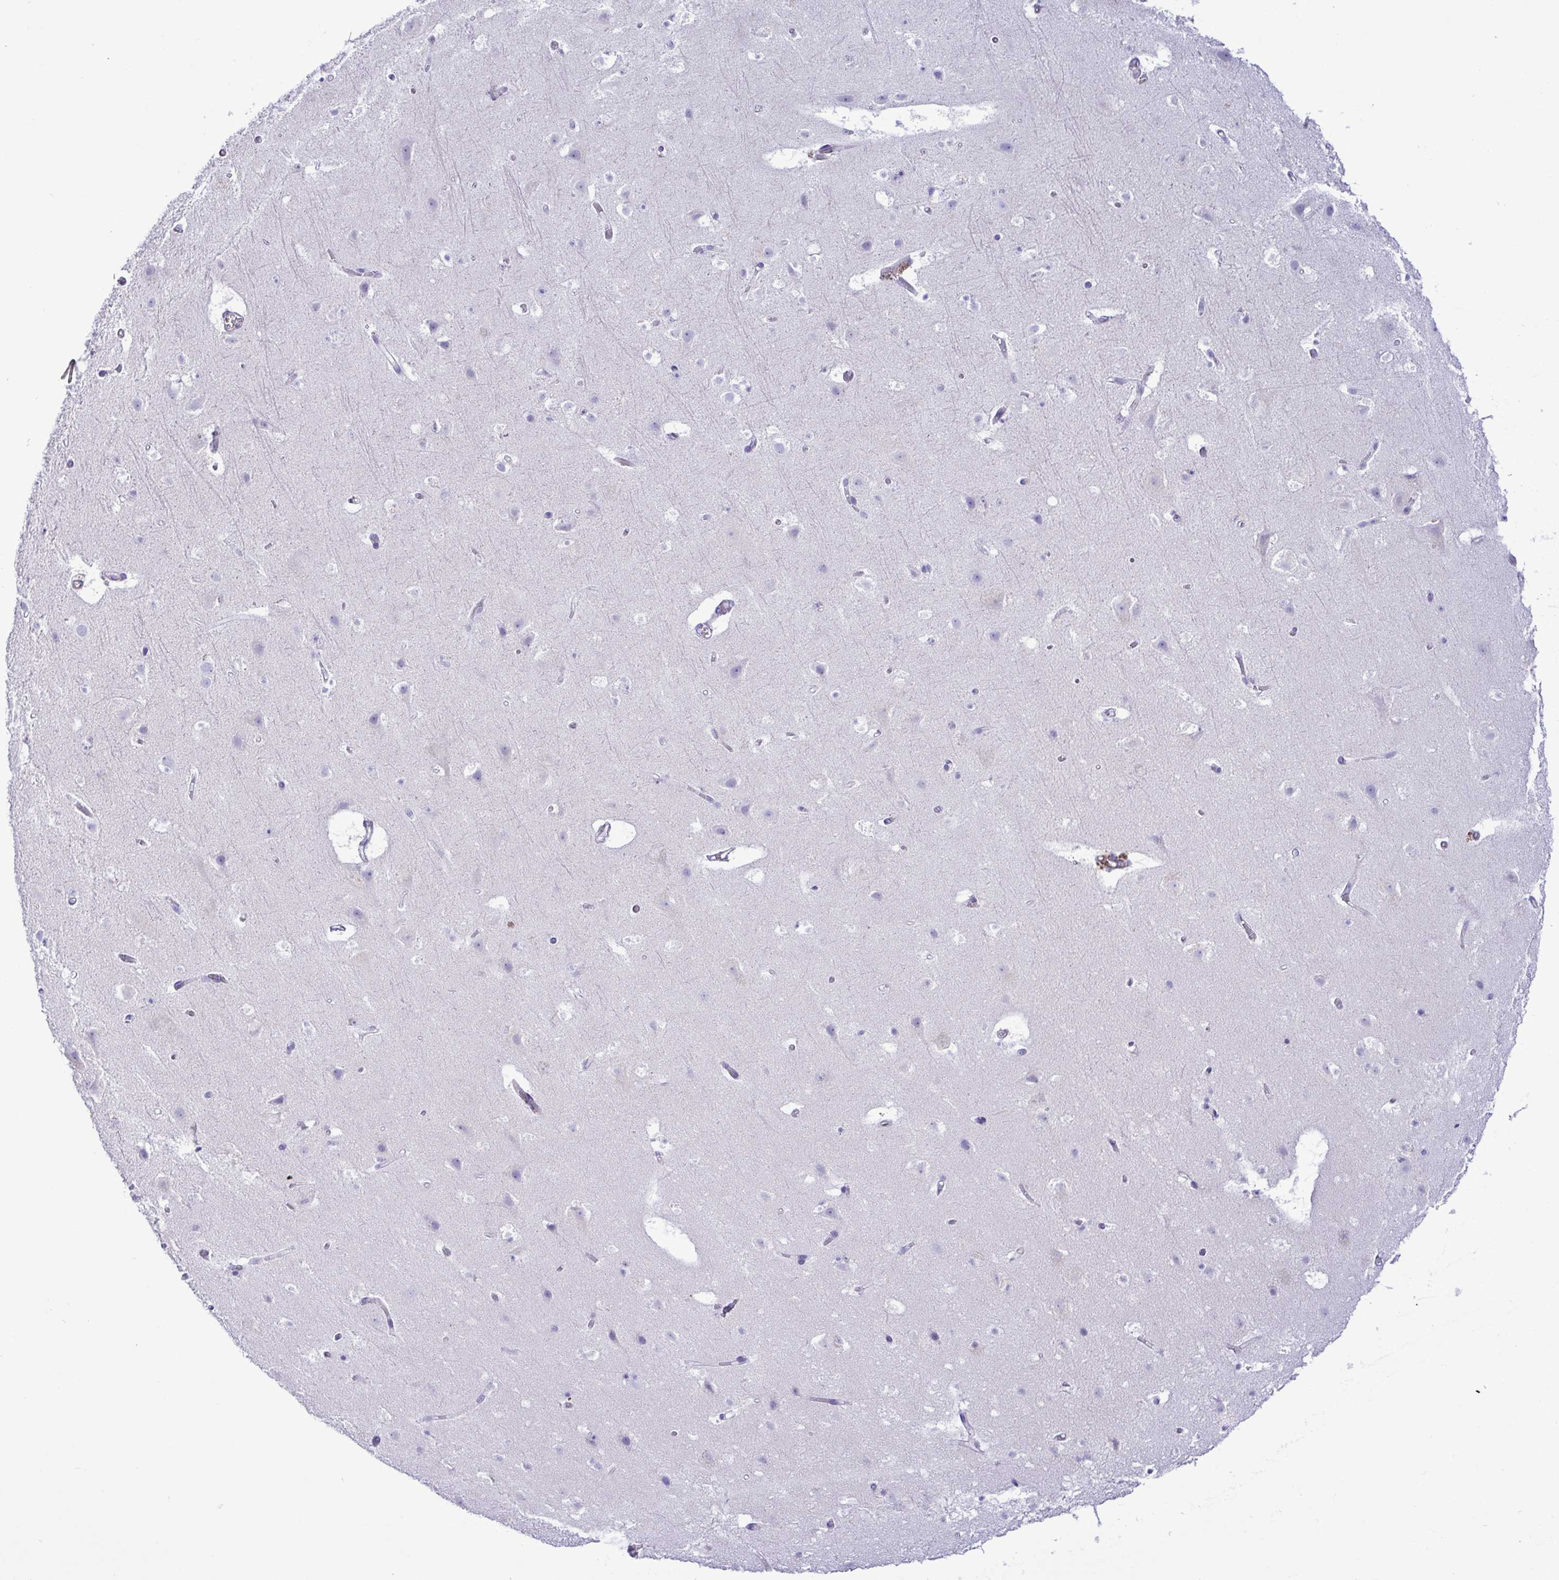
{"staining": {"intensity": "negative", "quantity": "none", "location": "none"}, "tissue": "cerebral cortex", "cell_type": "Endothelial cells", "image_type": "normal", "snomed": [{"axis": "morphology", "description": "Normal tissue, NOS"}, {"axis": "topography", "description": "Cerebral cortex"}], "caption": "IHC photomicrograph of normal cerebral cortex stained for a protein (brown), which exhibits no staining in endothelial cells.", "gene": "FAM86B1", "patient": {"sex": "female", "age": 42}}